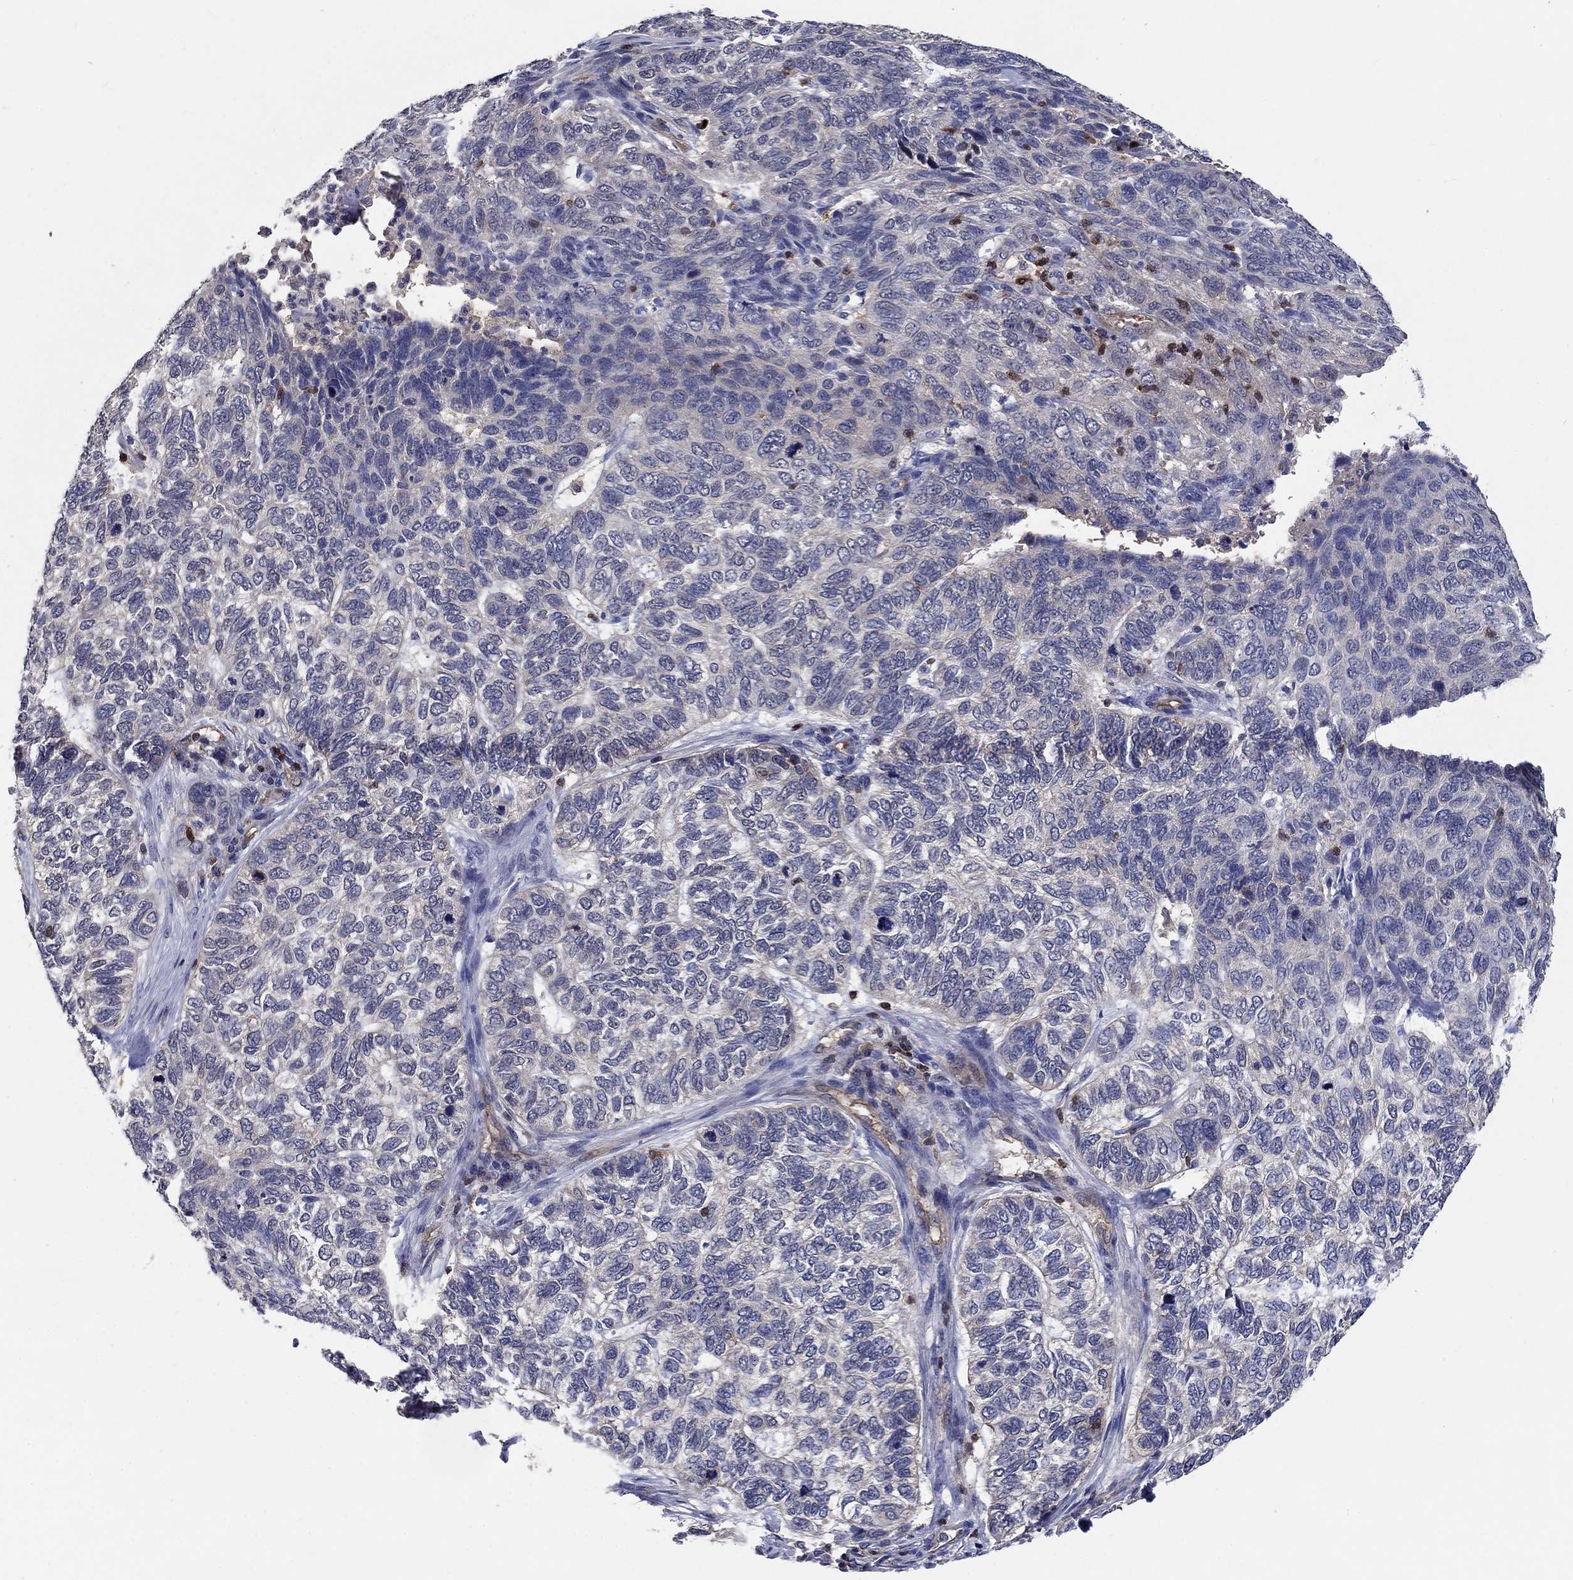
{"staining": {"intensity": "negative", "quantity": "none", "location": "none"}, "tissue": "skin cancer", "cell_type": "Tumor cells", "image_type": "cancer", "snomed": [{"axis": "morphology", "description": "Basal cell carcinoma"}, {"axis": "topography", "description": "Skin"}], "caption": "Protein analysis of skin cancer (basal cell carcinoma) shows no significant positivity in tumor cells.", "gene": "AGFG2", "patient": {"sex": "female", "age": 65}}